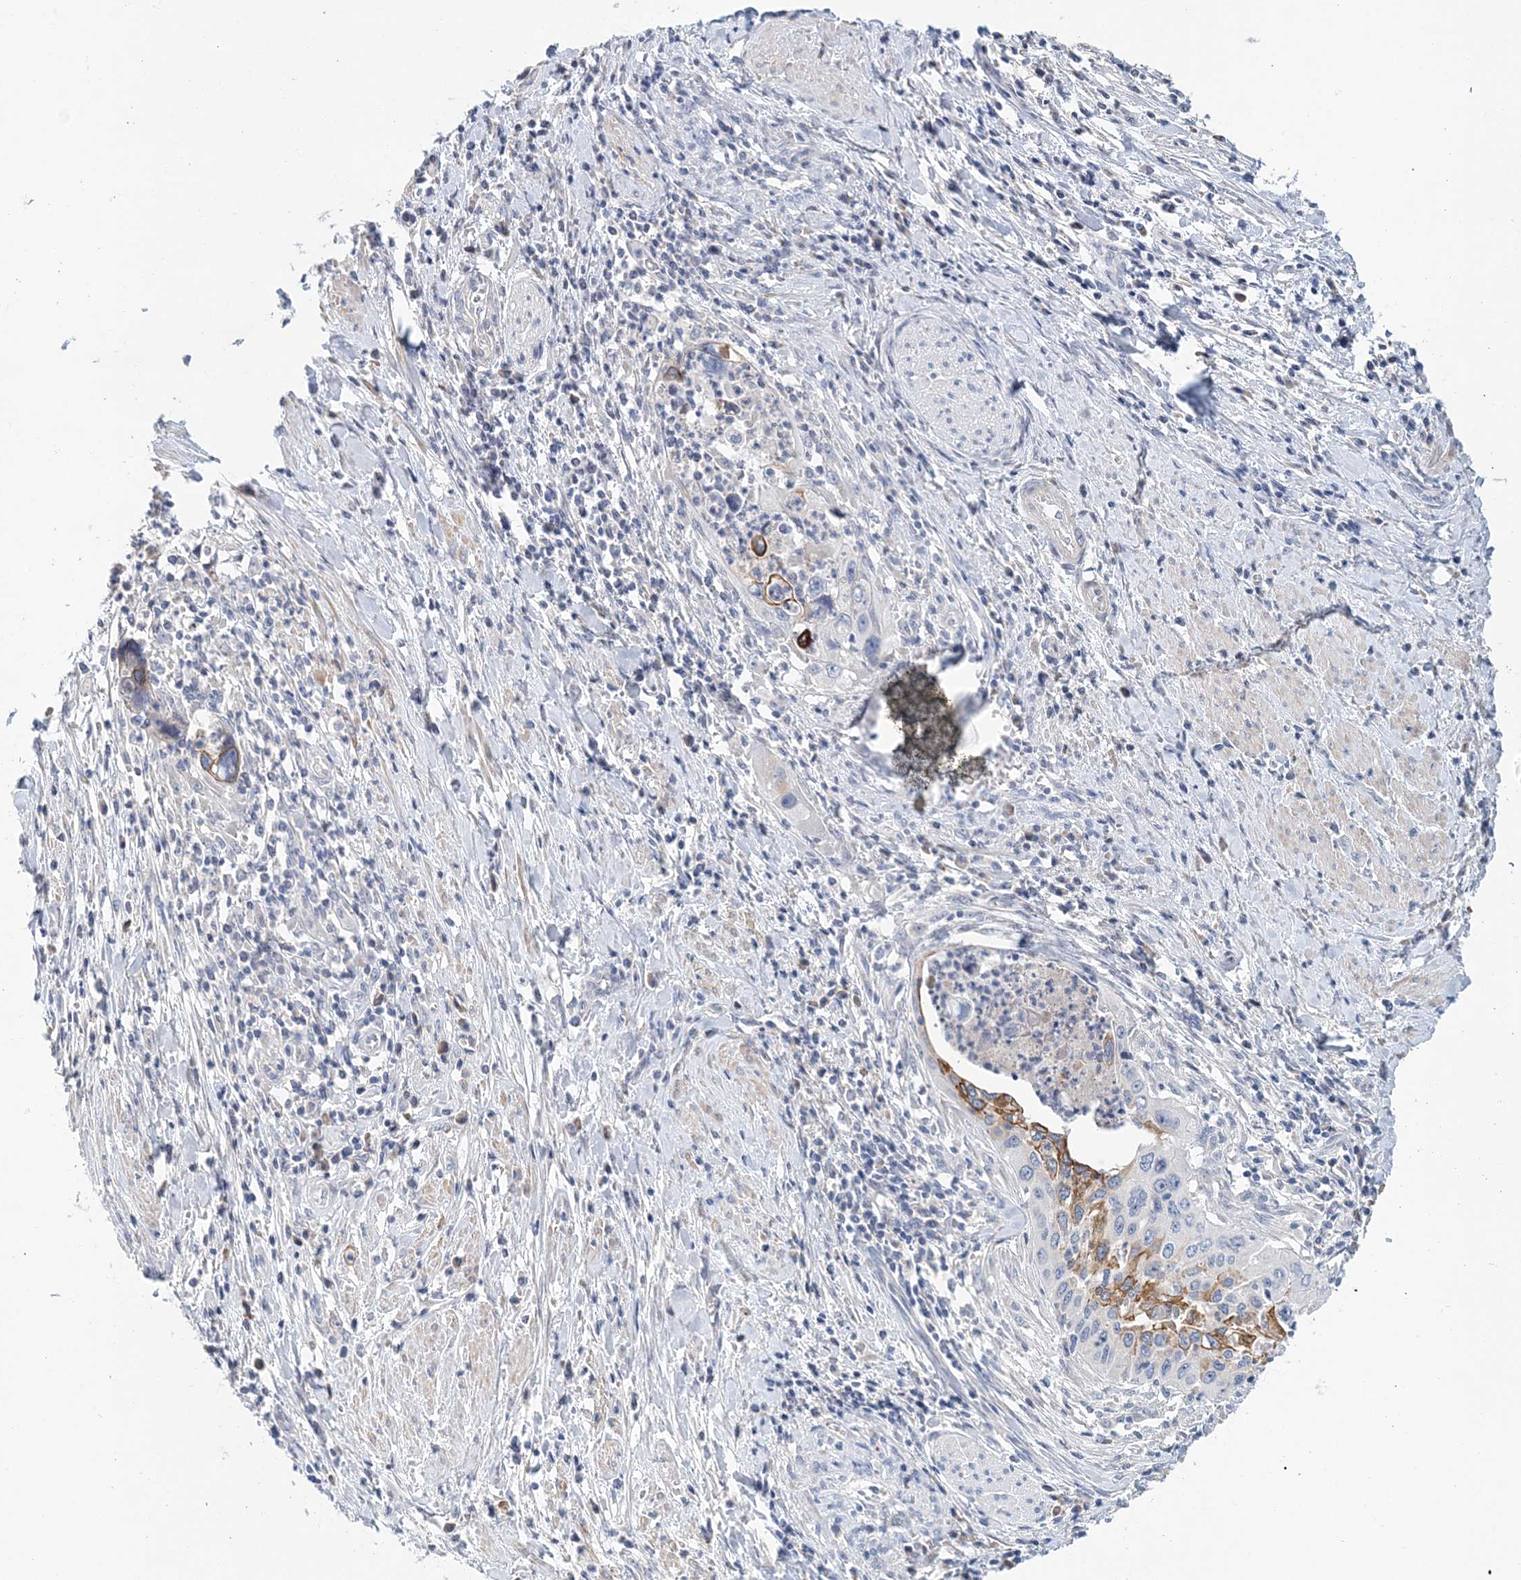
{"staining": {"intensity": "moderate", "quantity": "<25%", "location": "cytoplasmic/membranous"}, "tissue": "cervical cancer", "cell_type": "Tumor cells", "image_type": "cancer", "snomed": [{"axis": "morphology", "description": "Squamous cell carcinoma, NOS"}, {"axis": "topography", "description": "Cervix"}], "caption": "This micrograph demonstrates immunohistochemistry staining of cervical cancer (squamous cell carcinoma), with low moderate cytoplasmic/membranous expression in about <25% of tumor cells.", "gene": "LRRIQ4", "patient": {"sex": "female", "age": 38}}